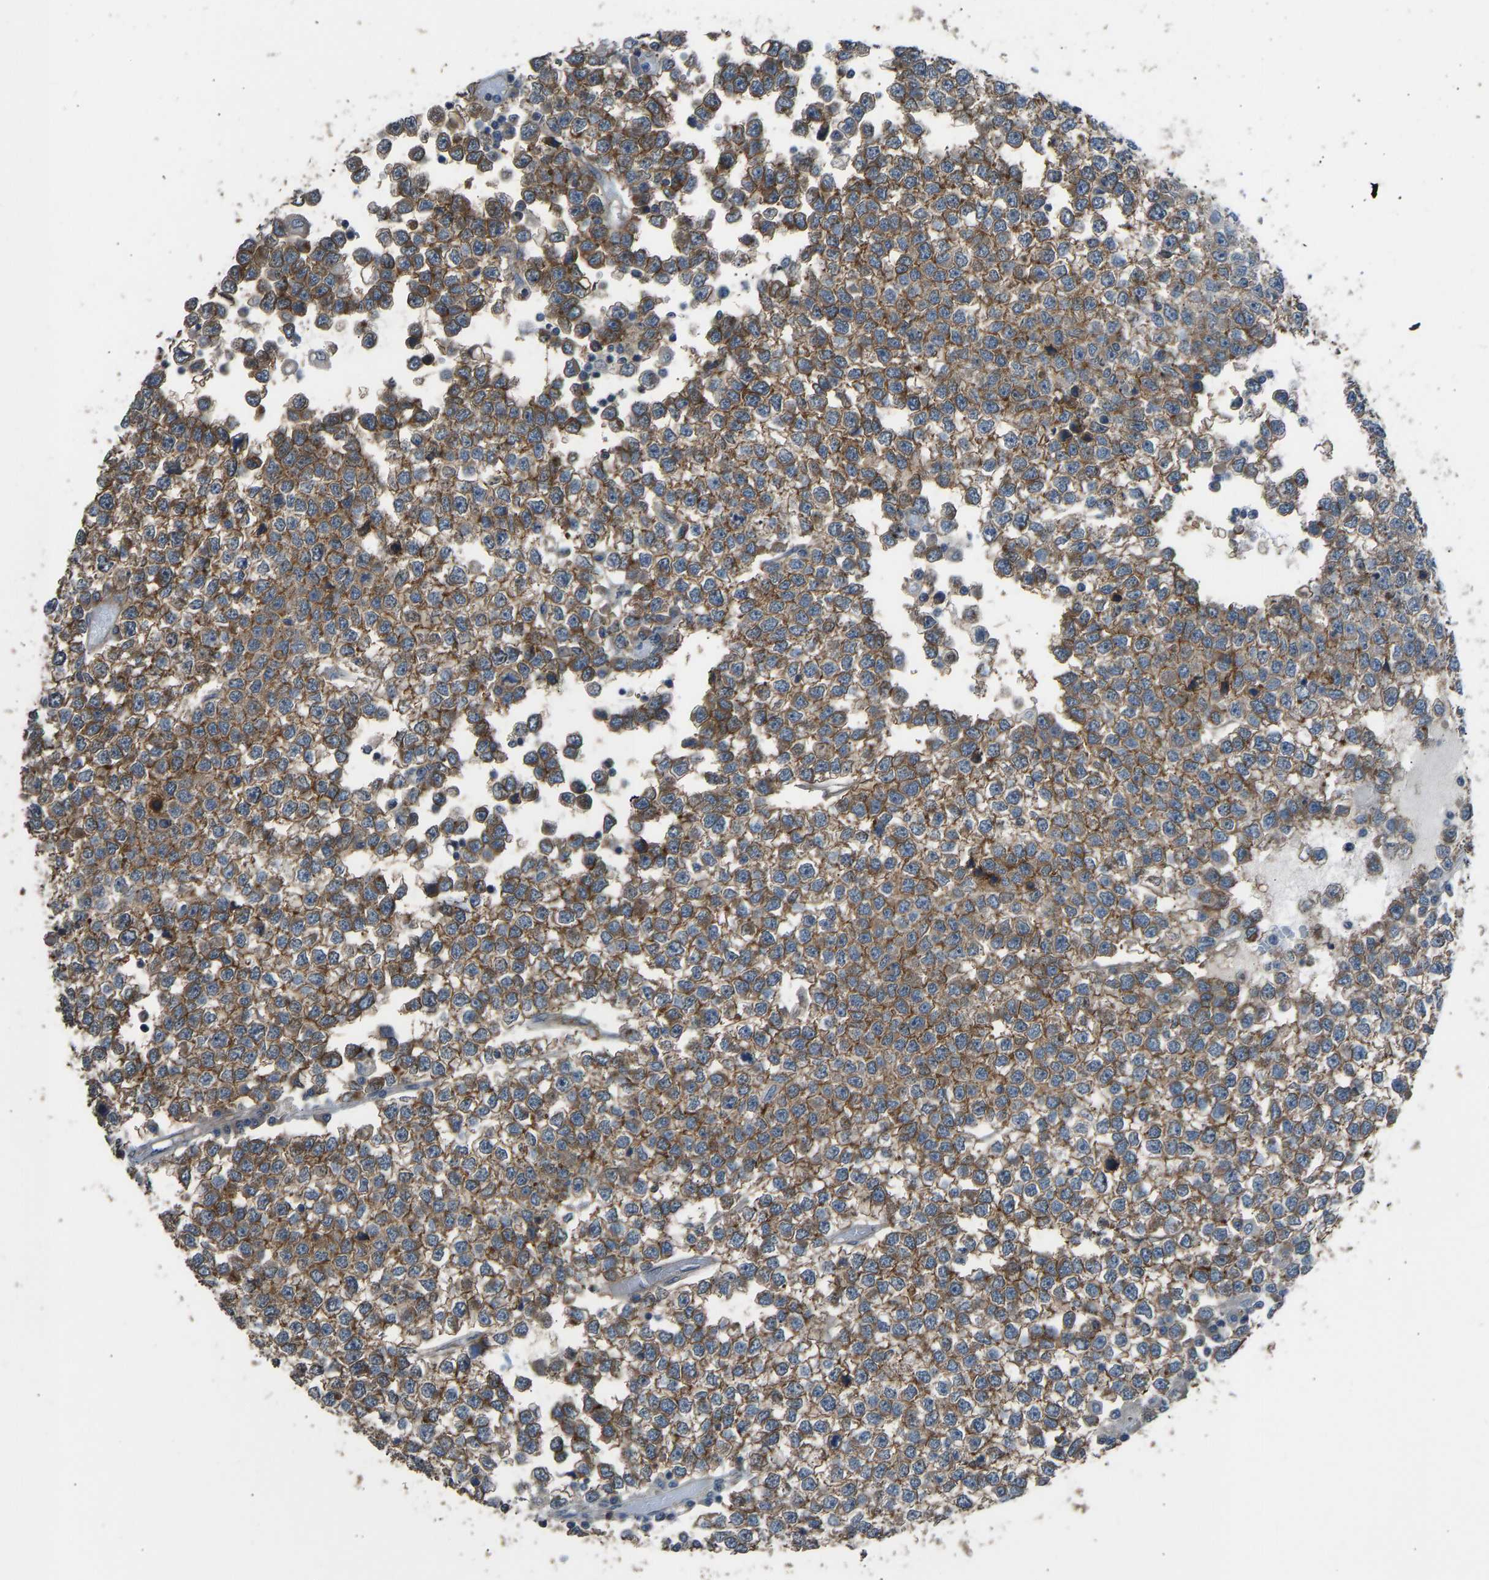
{"staining": {"intensity": "moderate", "quantity": ">75%", "location": "cytoplasmic/membranous"}, "tissue": "testis cancer", "cell_type": "Tumor cells", "image_type": "cancer", "snomed": [{"axis": "morphology", "description": "Seminoma, NOS"}, {"axis": "topography", "description": "Testis"}], "caption": "High-magnification brightfield microscopy of testis seminoma stained with DAB (3,3'-diaminobenzidine) (brown) and counterstained with hematoxylin (blue). tumor cells exhibit moderate cytoplasmic/membranous staining is appreciated in about>75% of cells.", "gene": "SLC43A1", "patient": {"sex": "male", "age": 65}}